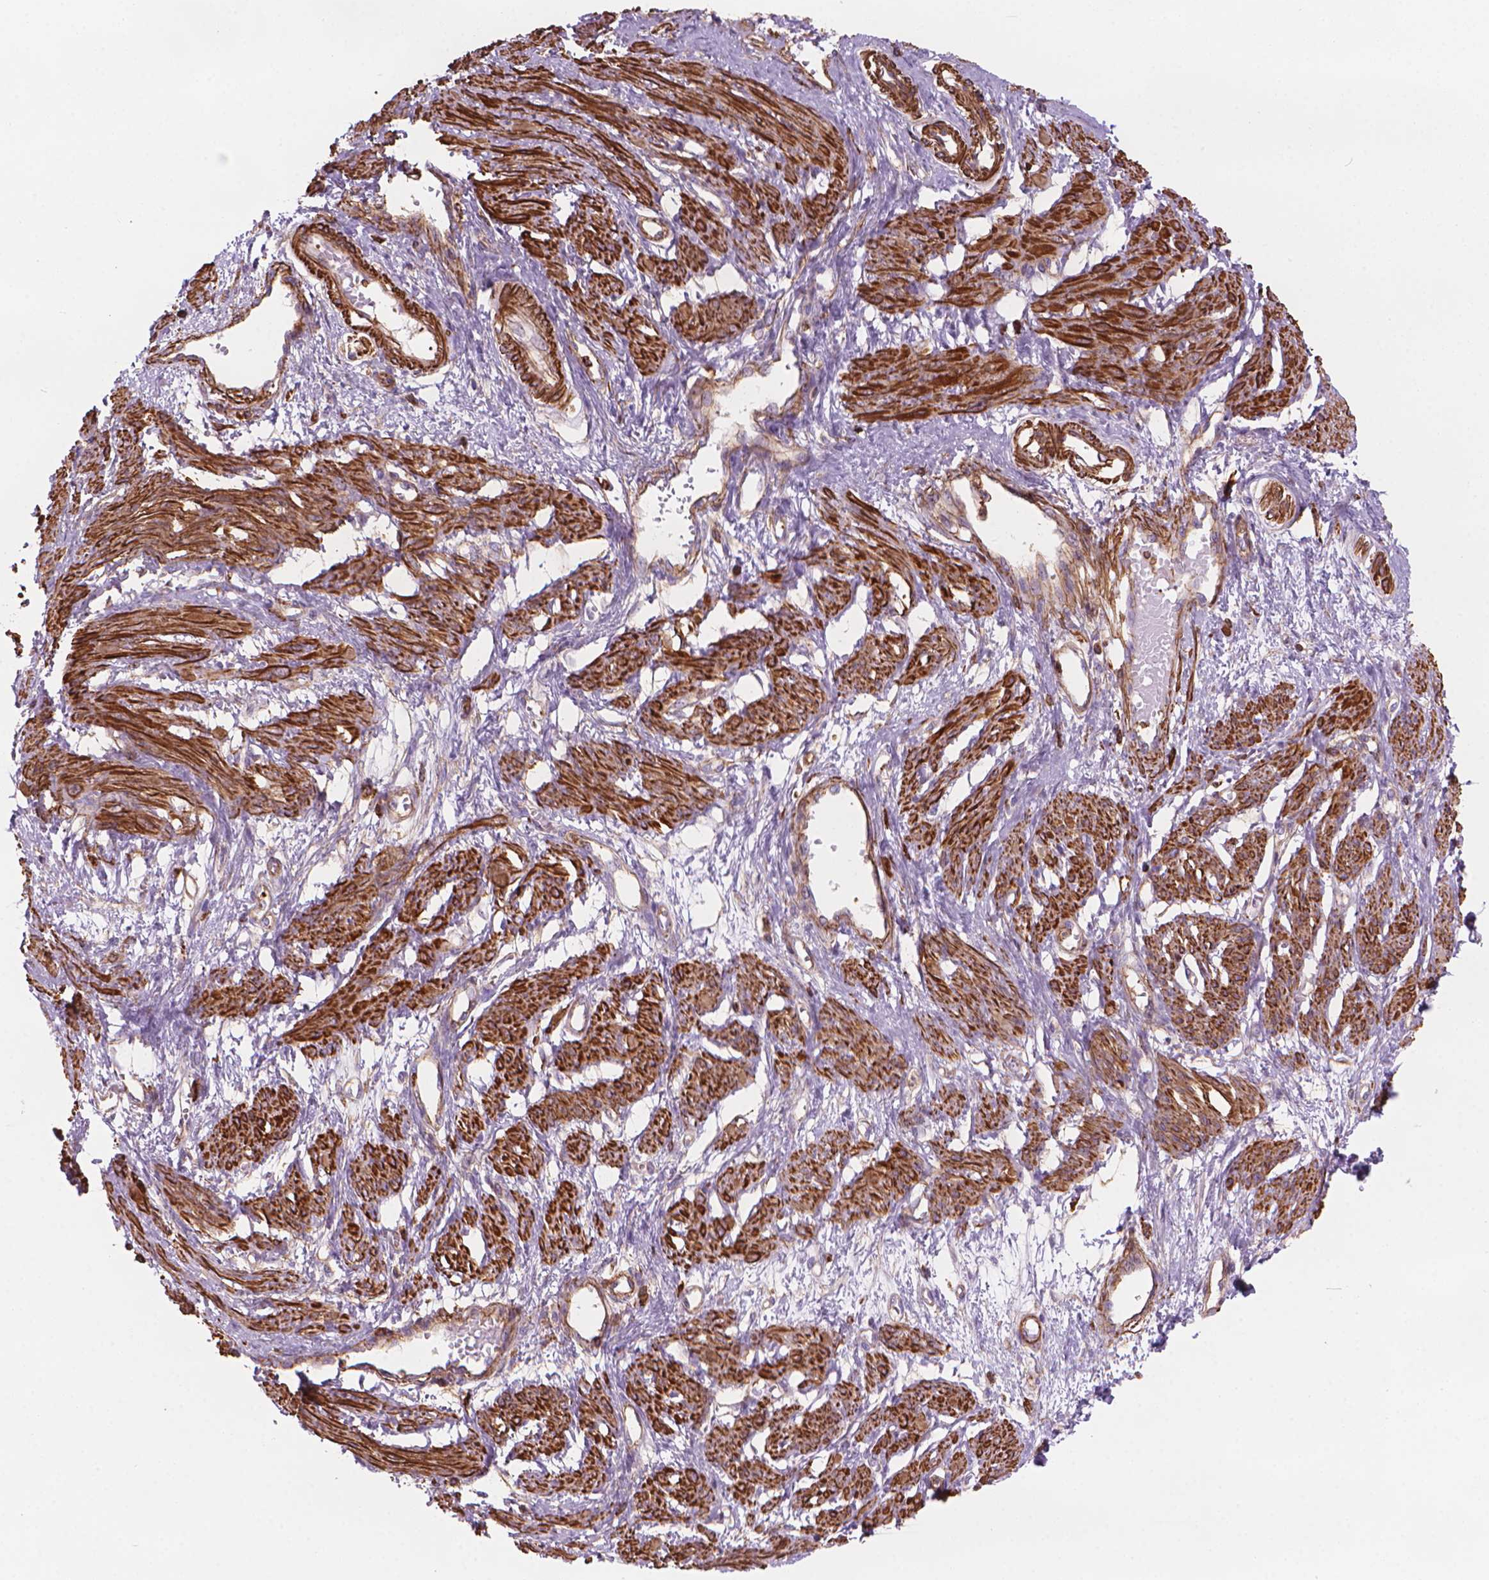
{"staining": {"intensity": "strong", "quantity": ">75%", "location": "cytoplasmic/membranous"}, "tissue": "smooth muscle", "cell_type": "Smooth muscle cells", "image_type": "normal", "snomed": [{"axis": "morphology", "description": "Normal tissue, NOS"}, {"axis": "topography", "description": "Smooth muscle"}, {"axis": "topography", "description": "Uterus"}], "caption": "Smooth muscle stained with a brown dye exhibits strong cytoplasmic/membranous positive staining in about >75% of smooth muscle cells.", "gene": "PATJ", "patient": {"sex": "female", "age": 39}}